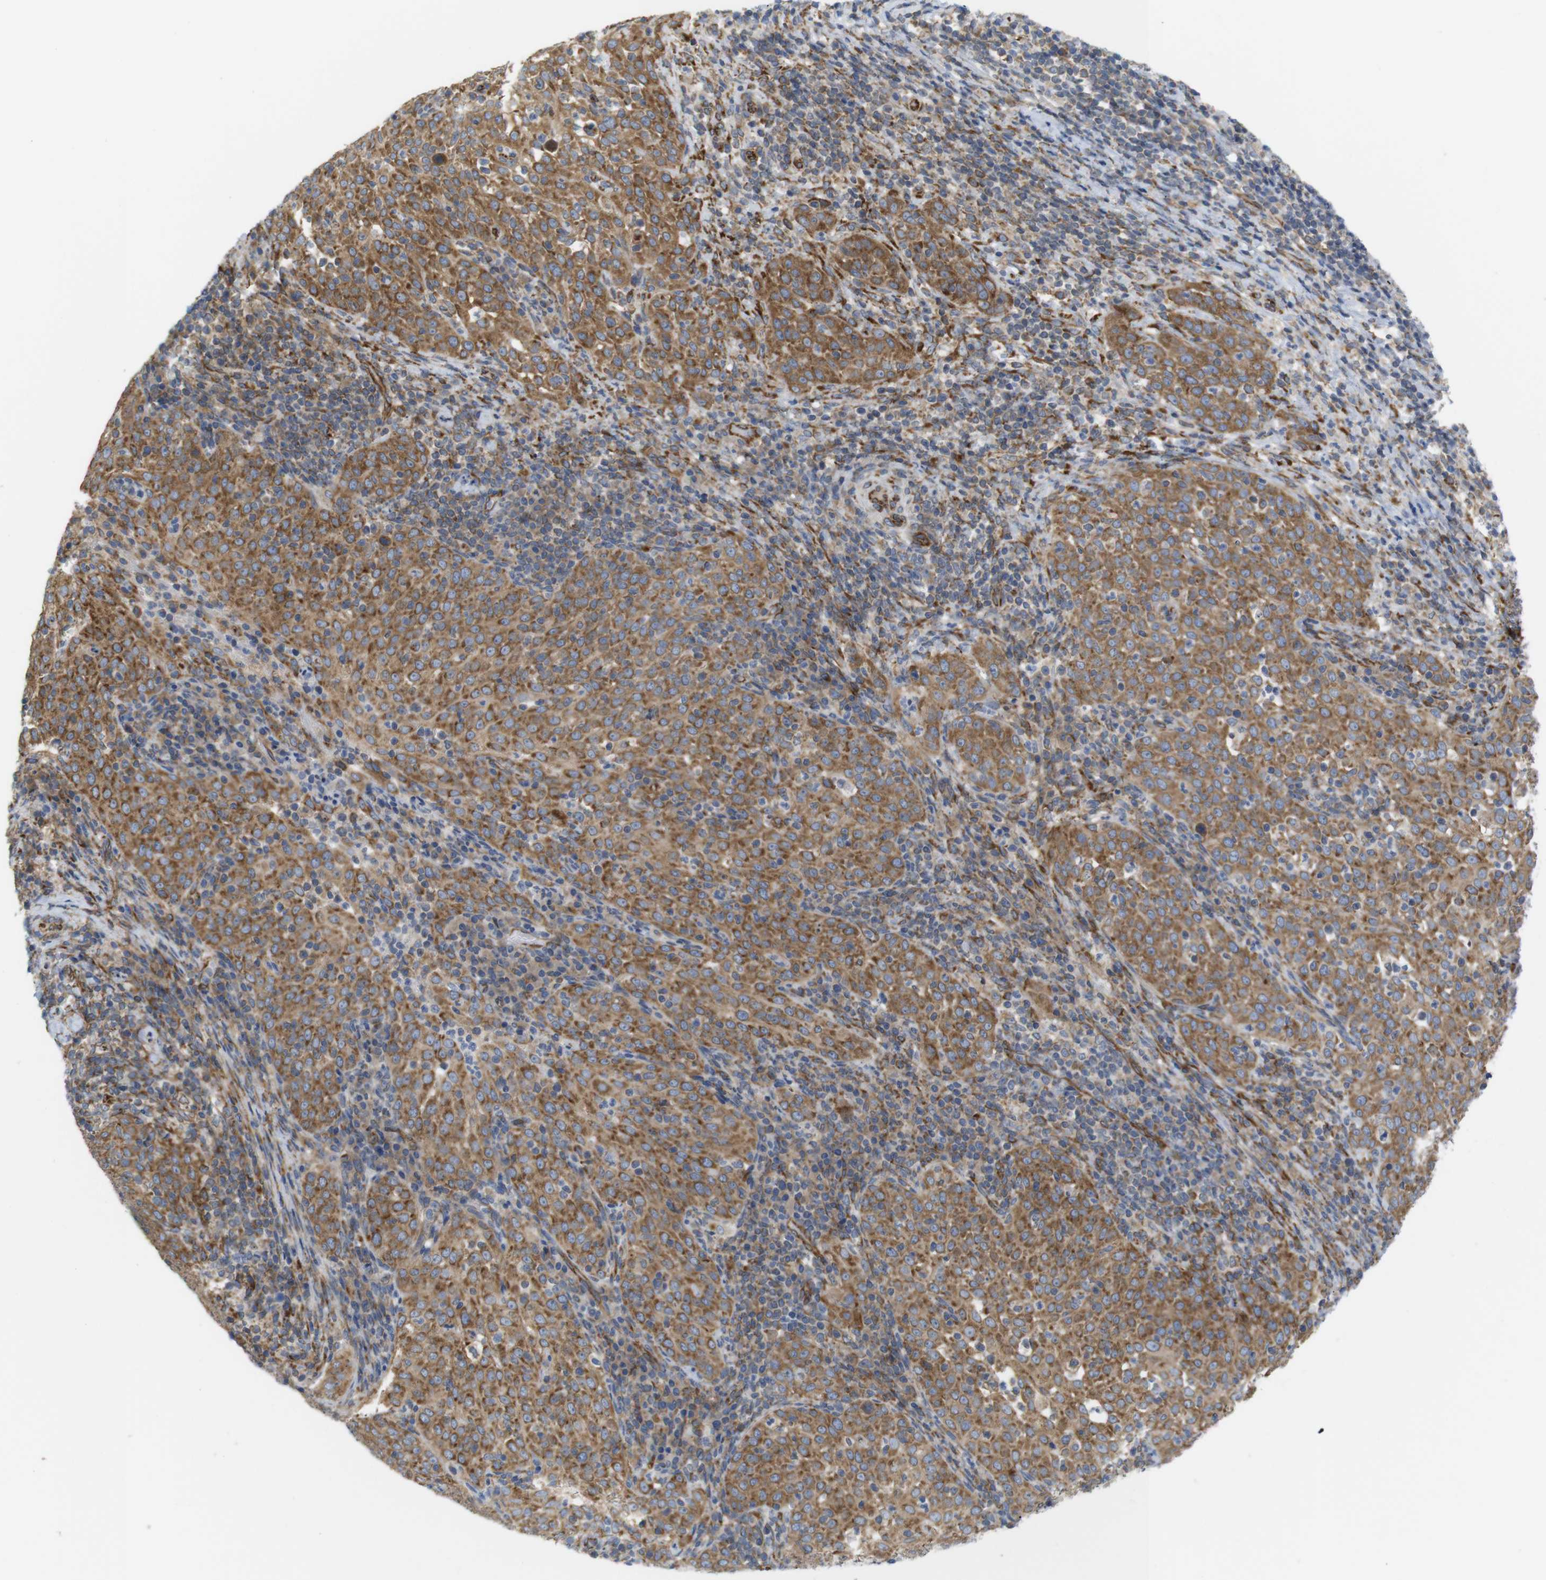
{"staining": {"intensity": "strong", "quantity": ">75%", "location": "cytoplasmic/membranous"}, "tissue": "cervical cancer", "cell_type": "Tumor cells", "image_type": "cancer", "snomed": [{"axis": "morphology", "description": "Squamous cell carcinoma, NOS"}, {"axis": "topography", "description": "Cervix"}], "caption": "Immunohistochemical staining of human cervical squamous cell carcinoma reveals high levels of strong cytoplasmic/membranous staining in approximately >75% of tumor cells. The protein is stained brown, and the nuclei are stained in blue (DAB IHC with brightfield microscopy, high magnification).", "gene": "PCNX2", "patient": {"sex": "female", "age": 51}}